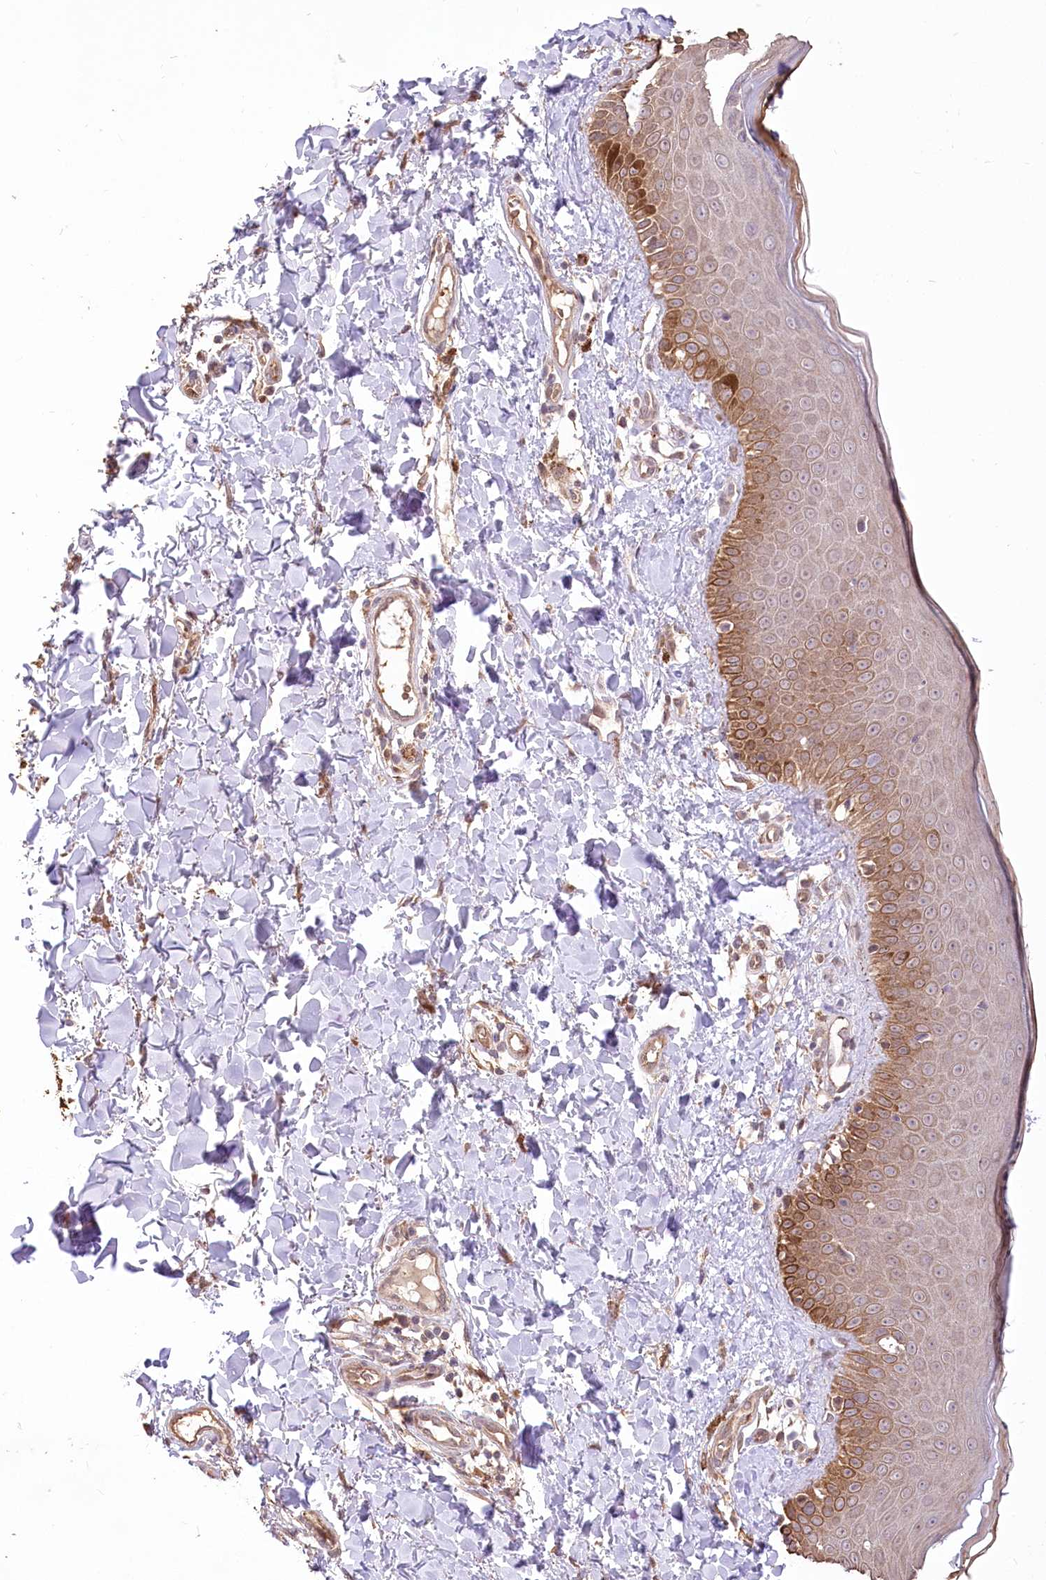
{"staining": {"intensity": "moderate", "quantity": ">75%", "location": "cytoplasmic/membranous"}, "tissue": "skin", "cell_type": "Fibroblasts", "image_type": "normal", "snomed": [{"axis": "morphology", "description": "Normal tissue, NOS"}, {"axis": "topography", "description": "Skin"}], "caption": "About >75% of fibroblasts in benign skin exhibit moderate cytoplasmic/membranous protein staining as visualized by brown immunohistochemical staining.", "gene": "R3HDM2", "patient": {"sex": "male", "age": 52}}